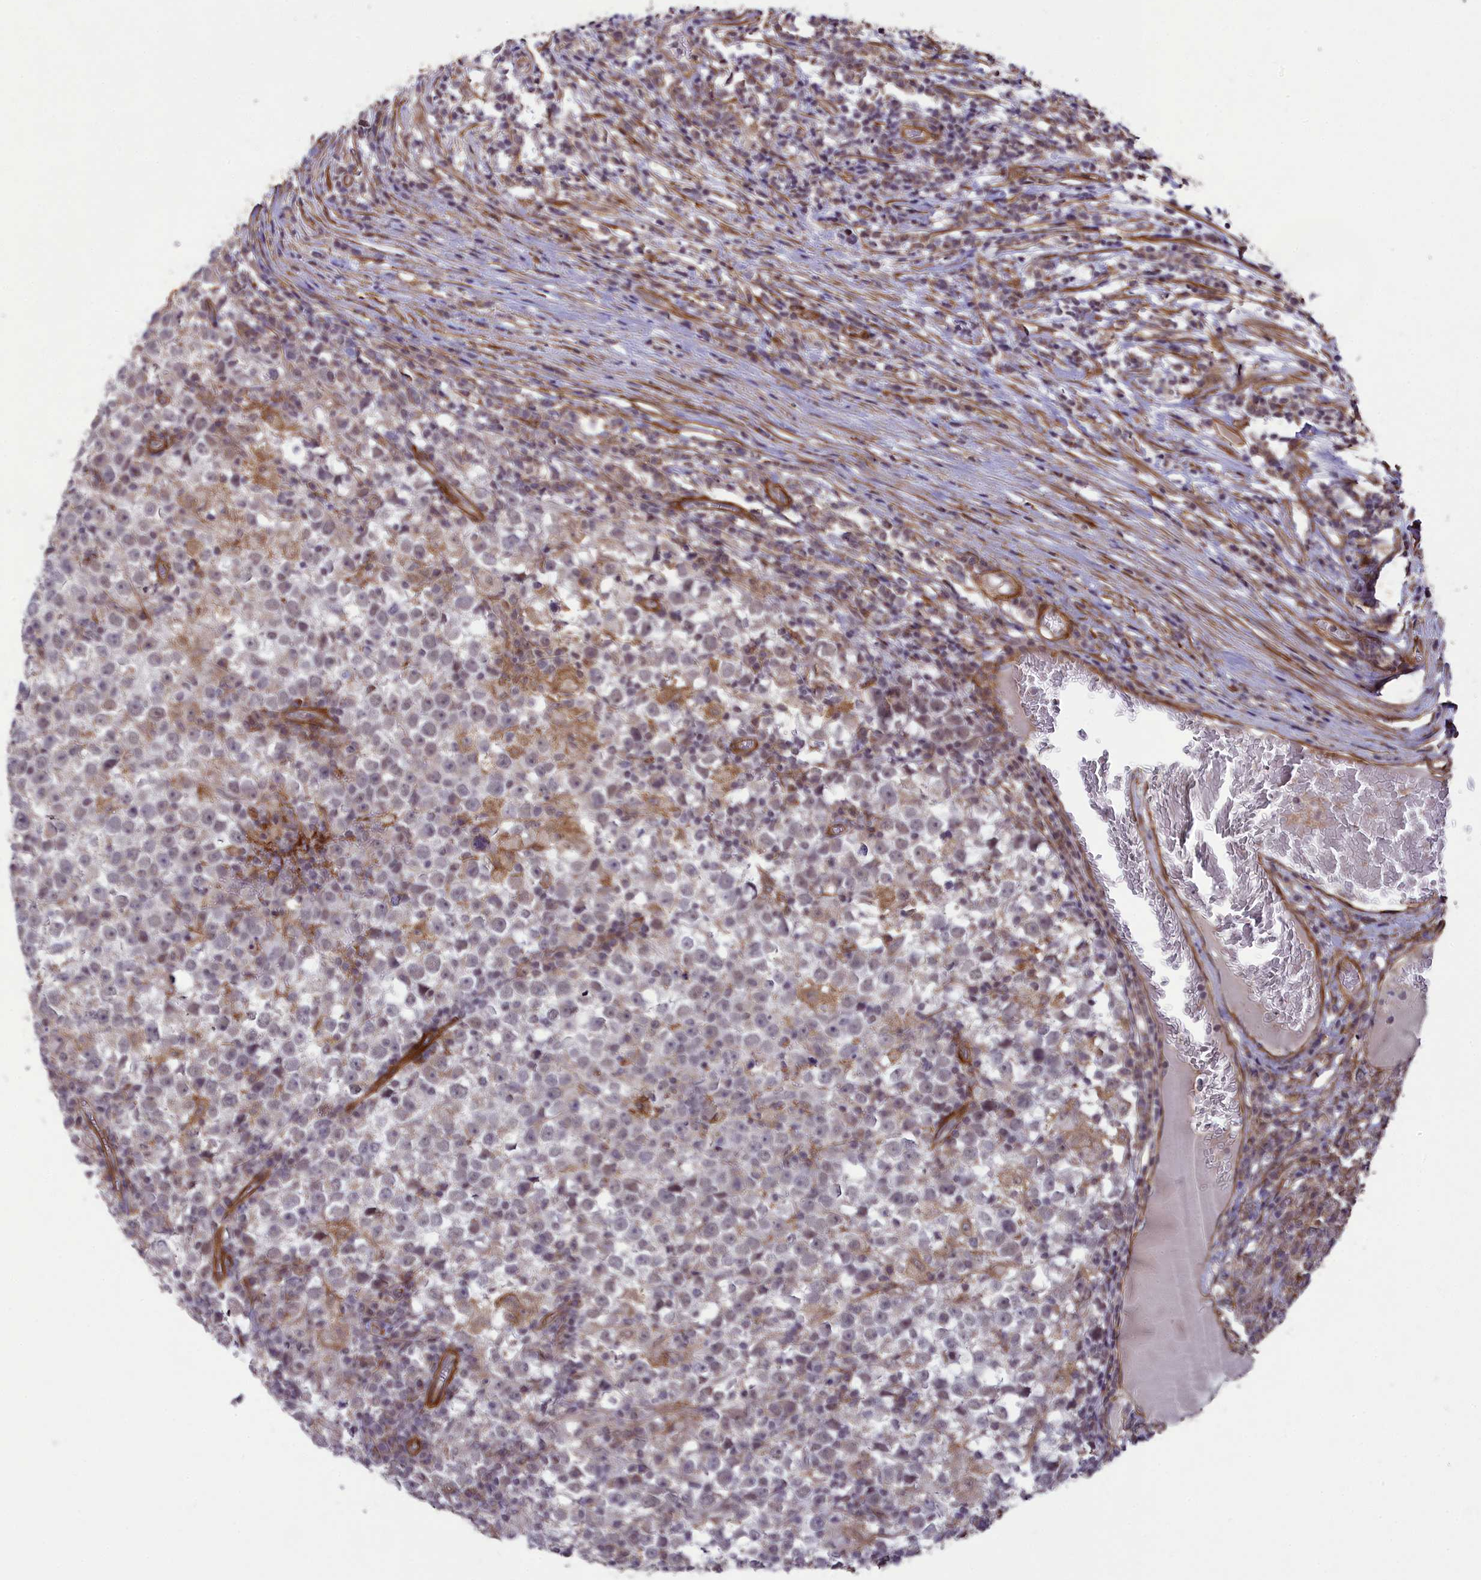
{"staining": {"intensity": "negative", "quantity": "none", "location": "none"}, "tissue": "testis cancer", "cell_type": "Tumor cells", "image_type": "cancer", "snomed": [{"axis": "morphology", "description": "Seminoma, NOS"}, {"axis": "topography", "description": "Testis"}], "caption": "There is no significant staining in tumor cells of seminoma (testis).", "gene": "TNS1", "patient": {"sex": "male", "age": 65}}